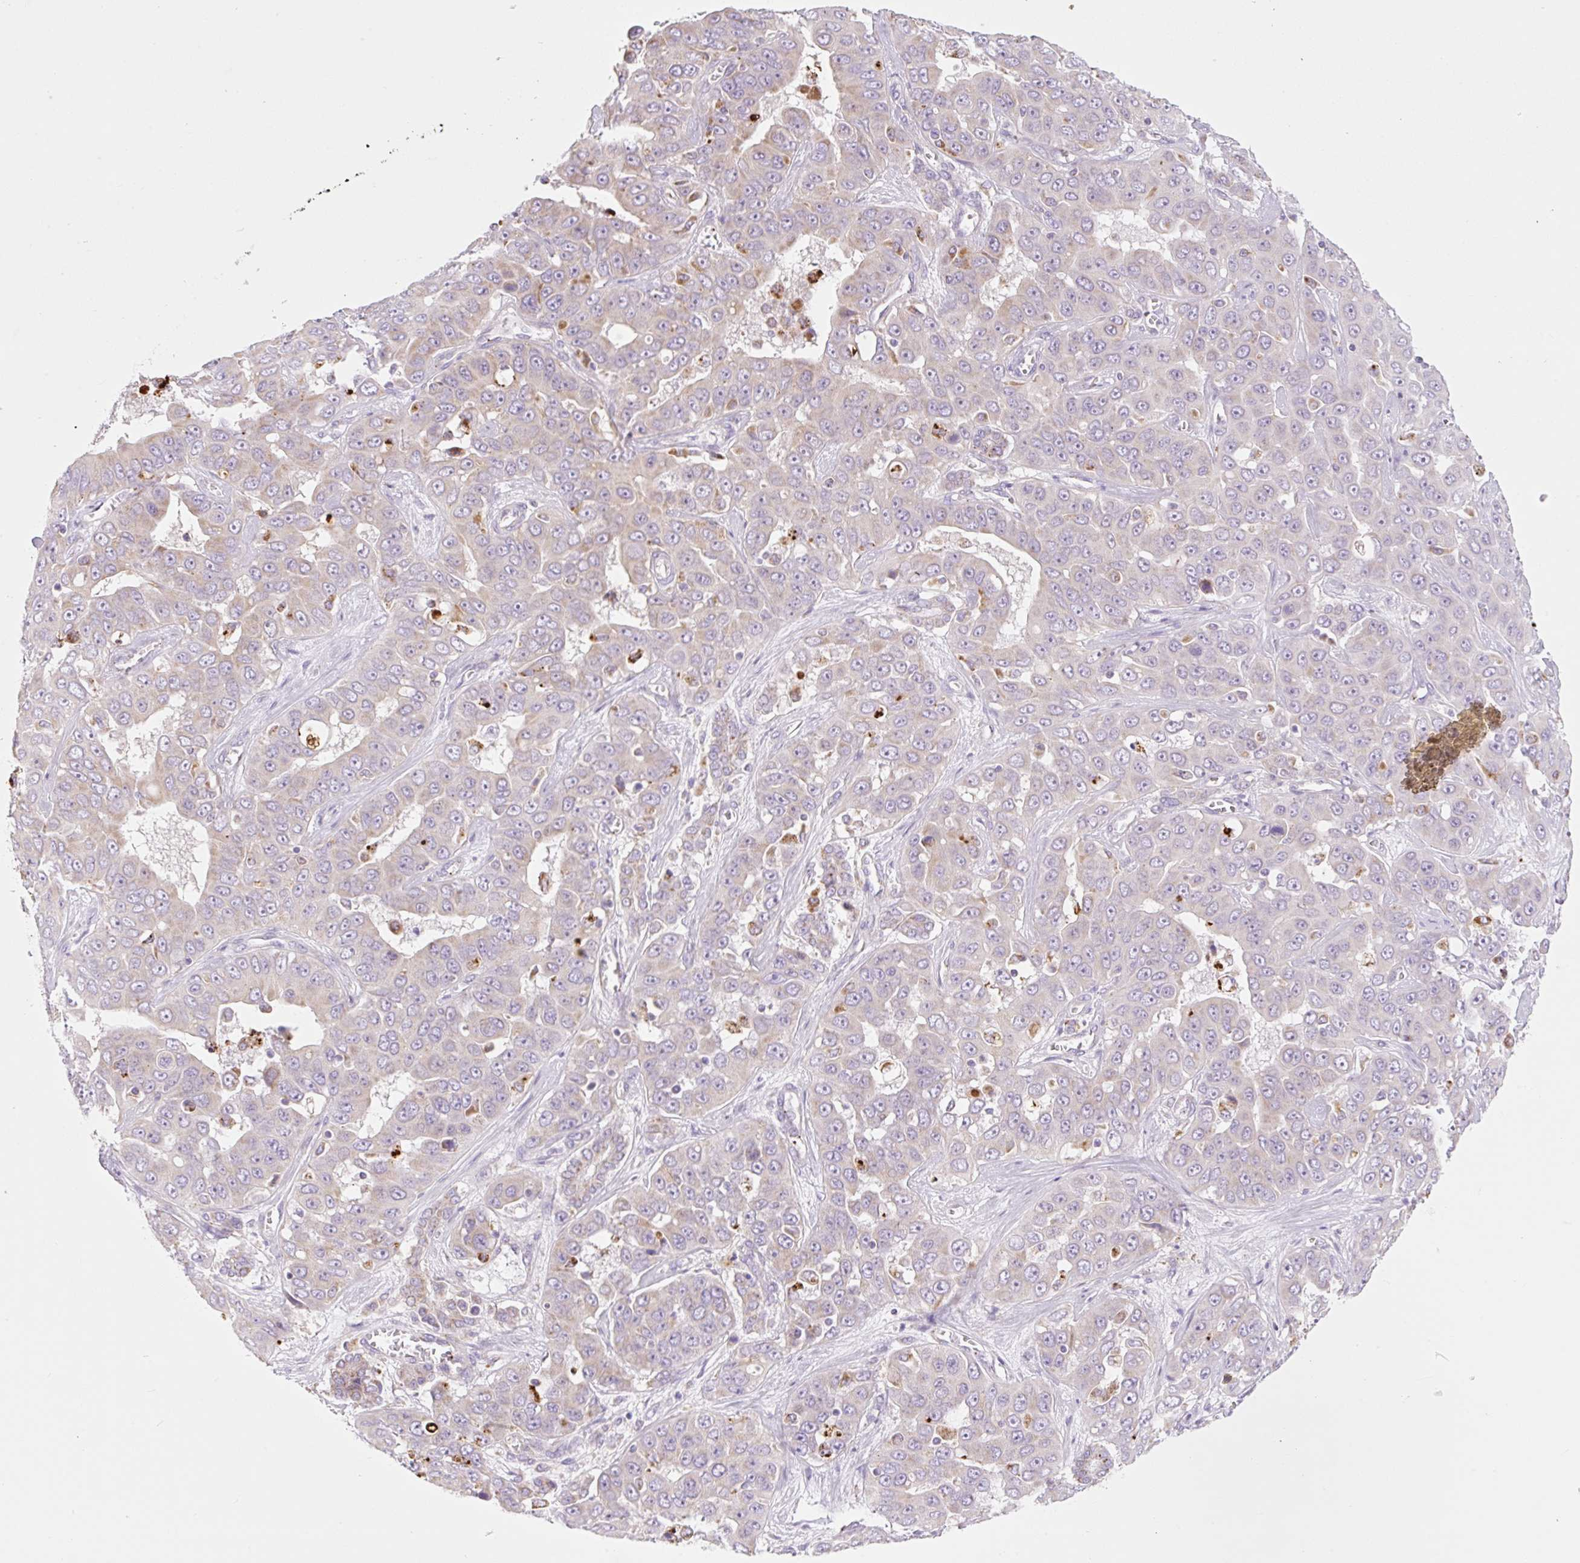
{"staining": {"intensity": "weak", "quantity": "25%-75%", "location": "cytoplasmic/membranous"}, "tissue": "liver cancer", "cell_type": "Tumor cells", "image_type": "cancer", "snomed": [{"axis": "morphology", "description": "Cholangiocarcinoma"}, {"axis": "topography", "description": "Liver"}], "caption": "Cholangiocarcinoma (liver) stained for a protein reveals weak cytoplasmic/membranous positivity in tumor cells.", "gene": "CLEC3A", "patient": {"sex": "female", "age": 52}}